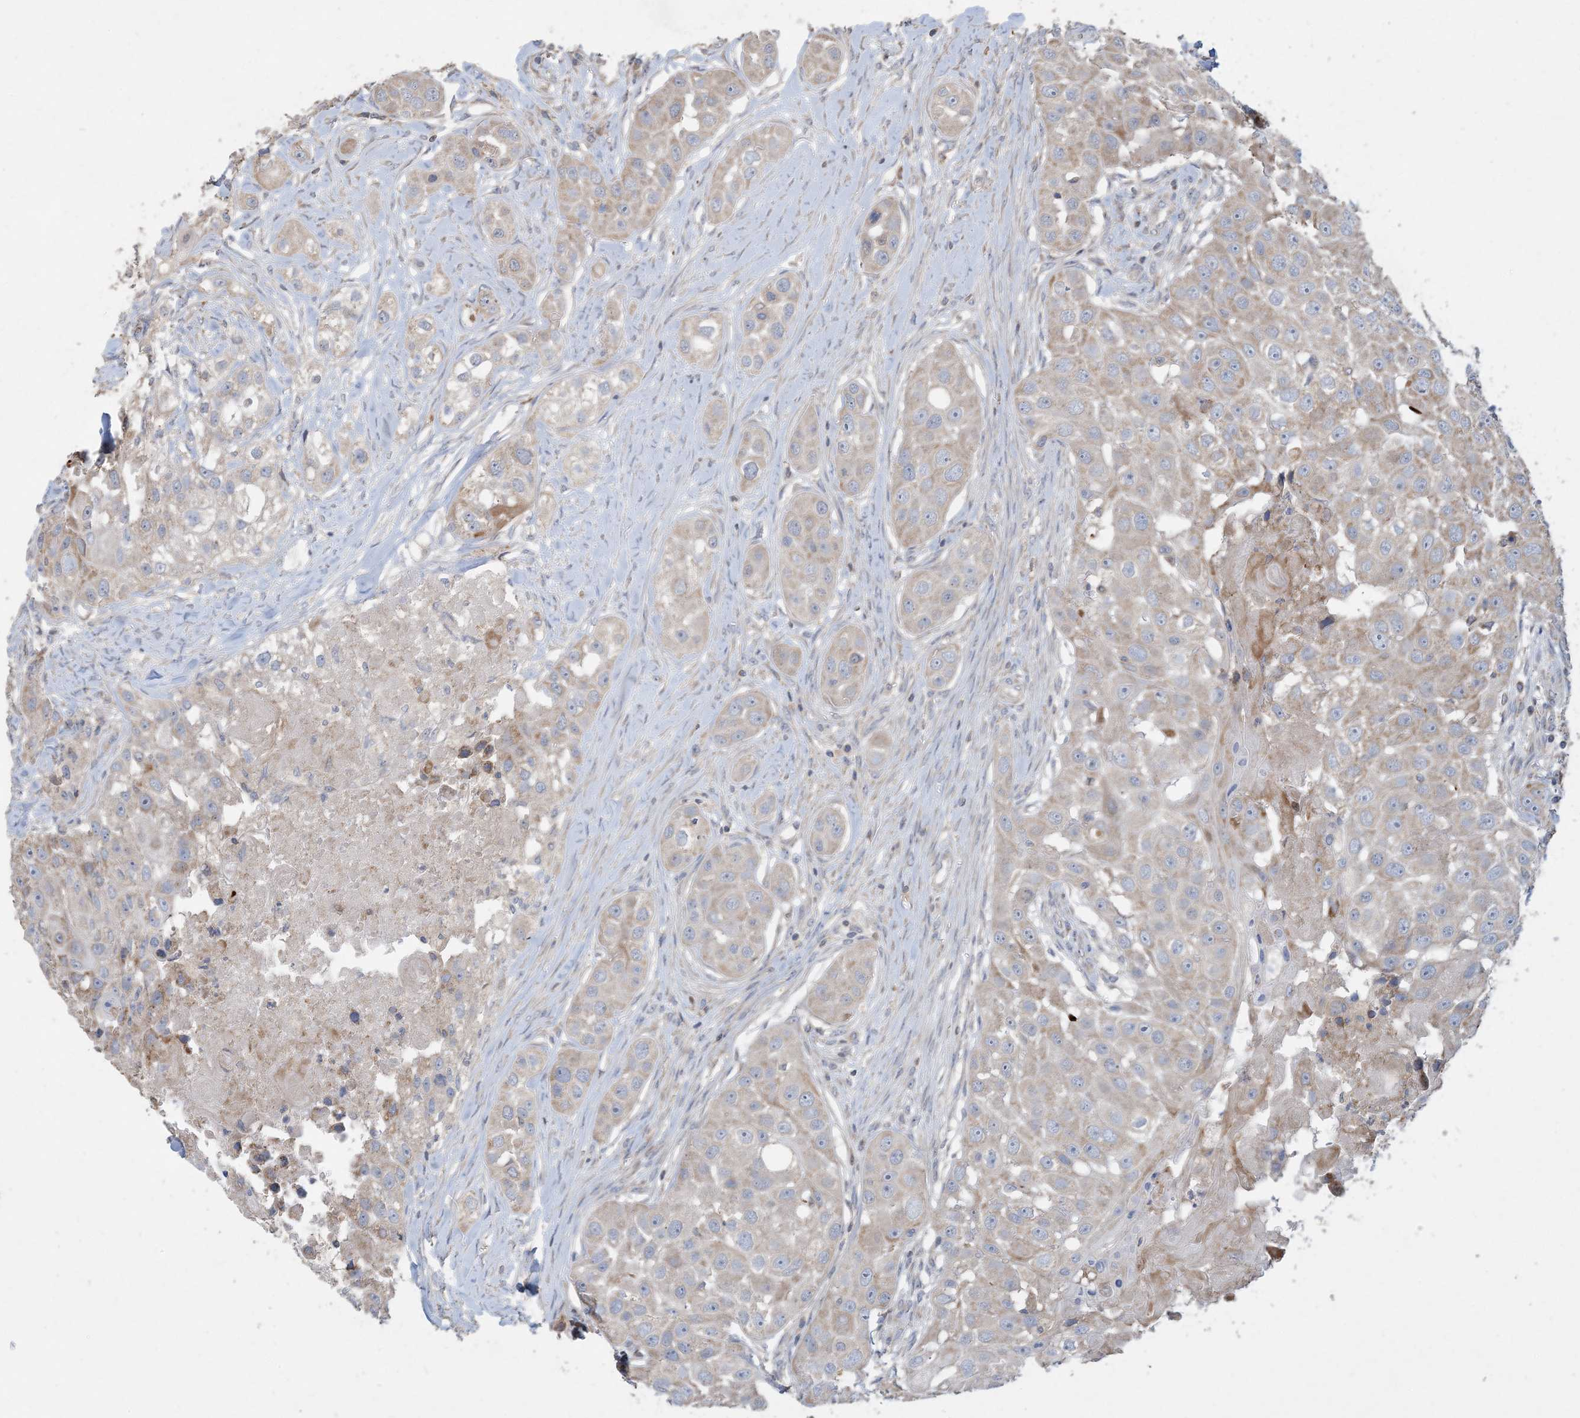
{"staining": {"intensity": "weak", "quantity": "<25%", "location": "cytoplasmic/membranous"}, "tissue": "head and neck cancer", "cell_type": "Tumor cells", "image_type": "cancer", "snomed": [{"axis": "morphology", "description": "Normal tissue, NOS"}, {"axis": "morphology", "description": "Squamous cell carcinoma, NOS"}, {"axis": "topography", "description": "Skeletal muscle"}, {"axis": "topography", "description": "Head-Neck"}], "caption": "An IHC image of head and neck squamous cell carcinoma is shown. There is no staining in tumor cells of head and neck squamous cell carcinoma.", "gene": "ECHDC1", "patient": {"sex": "male", "age": 51}}